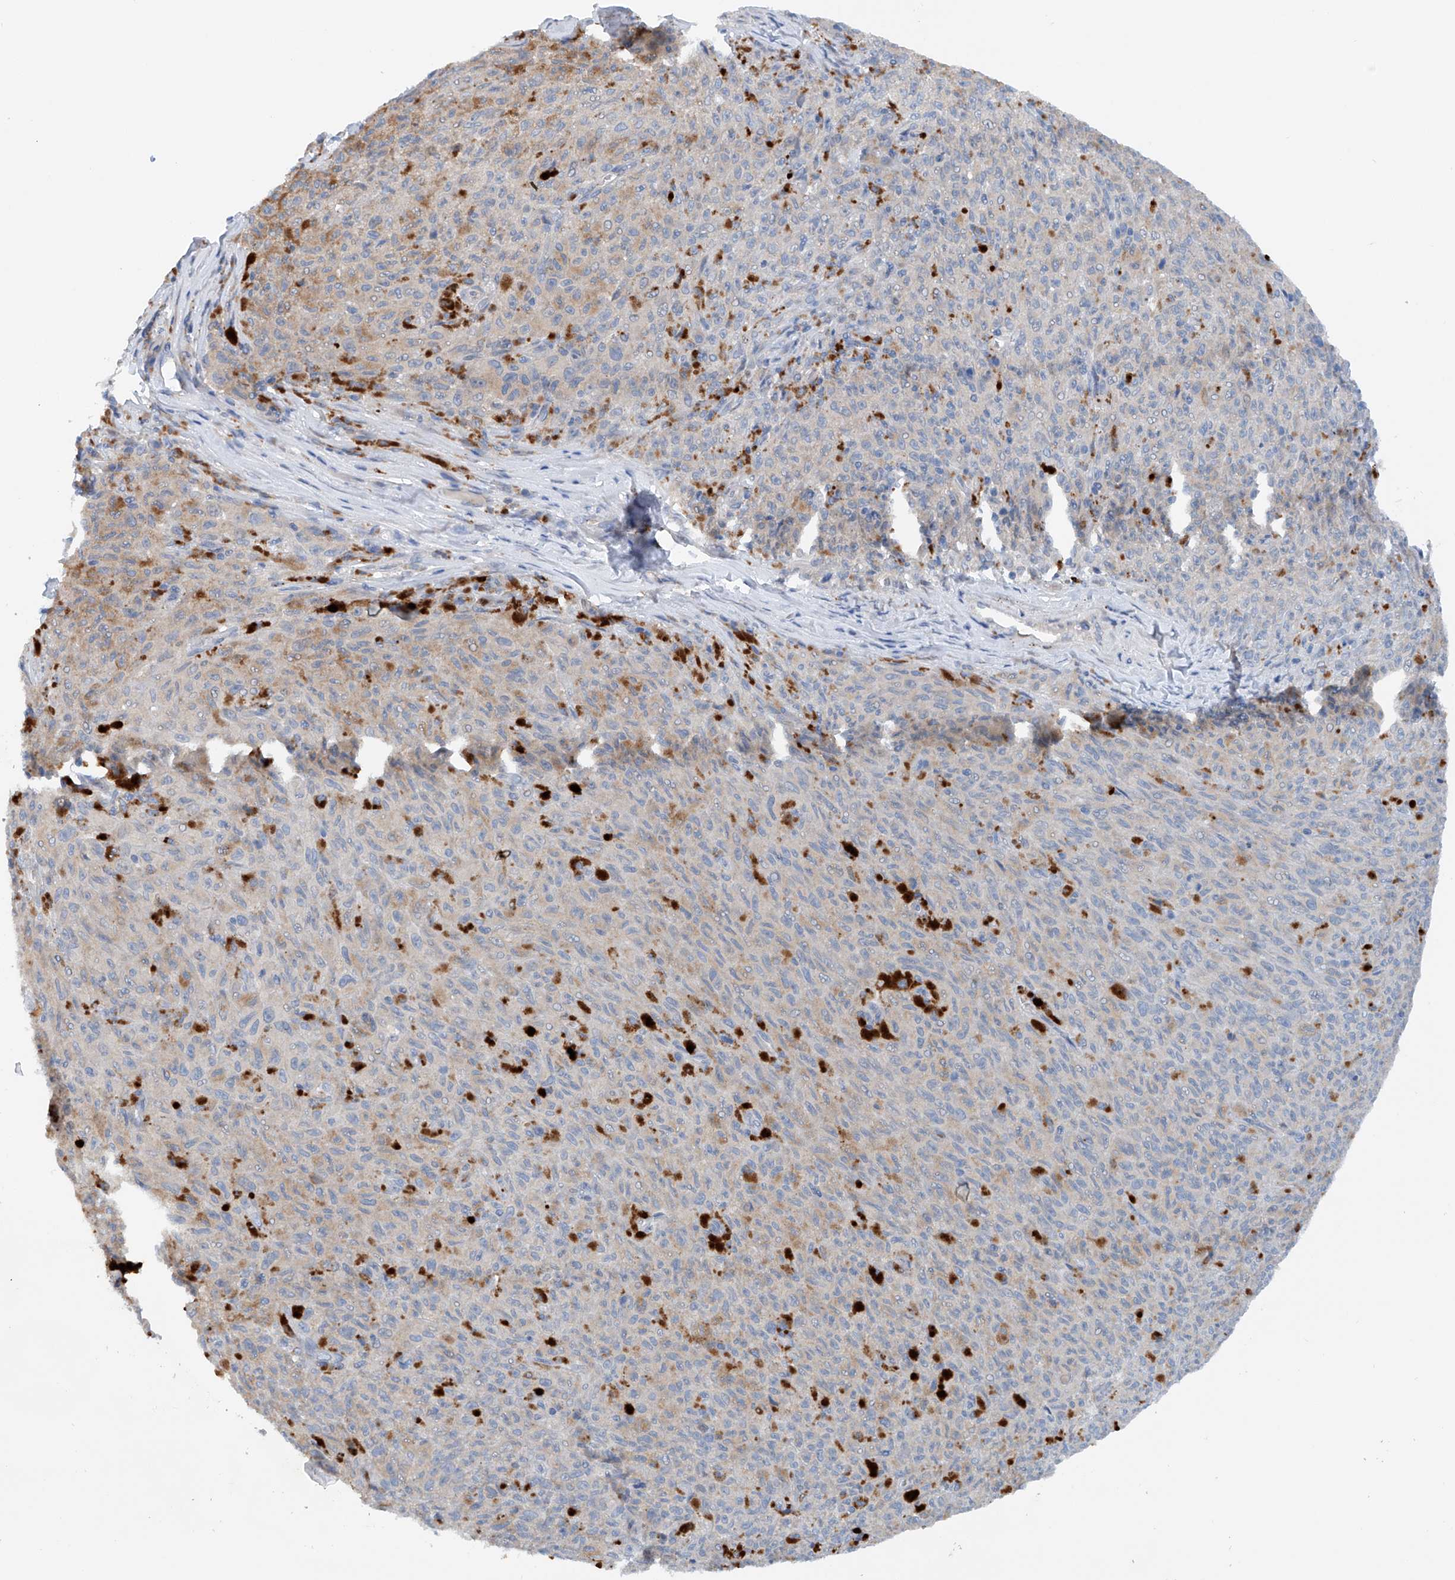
{"staining": {"intensity": "negative", "quantity": "none", "location": "none"}, "tissue": "melanoma", "cell_type": "Tumor cells", "image_type": "cancer", "snomed": [{"axis": "morphology", "description": "Malignant melanoma, NOS"}, {"axis": "topography", "description": "Skin"}], "caption": "The micrograph exhibits no significant staining in tumor cells of melanoma.", "gene": "CEP85L", "patient": {"sex": "female", "age": 82}}